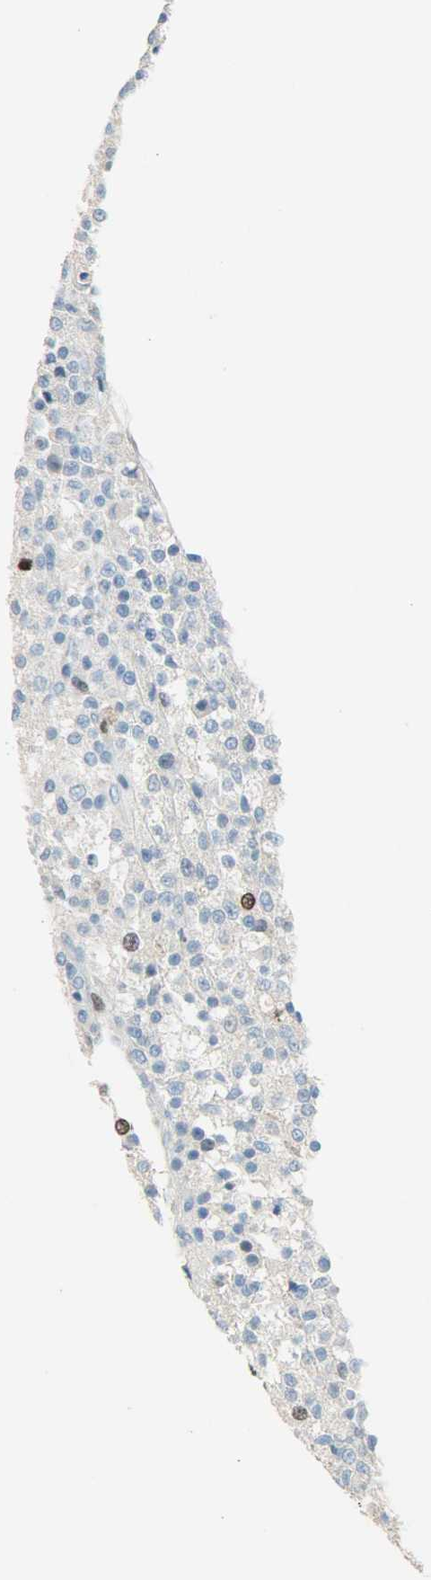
{"staining": {"intensity": "strong", "quantity": "<25%", "location": "nuclear"}, "tissue": "testis cancer", "cell_type": "Tumor cells", "image_type": "cancer", "snomed": [{"axis": "morphology", "description": "Seminoma, NOS"}, {"axis": "topography", "description": "Testis"}], "caption": "Immunohistochemical staining of human testis cancer exhibits medium levels of strong nuclear expression in about <25% of tumor cells.", "gene": "TPX2", "patient": {"sex": "male", "age": 59}}